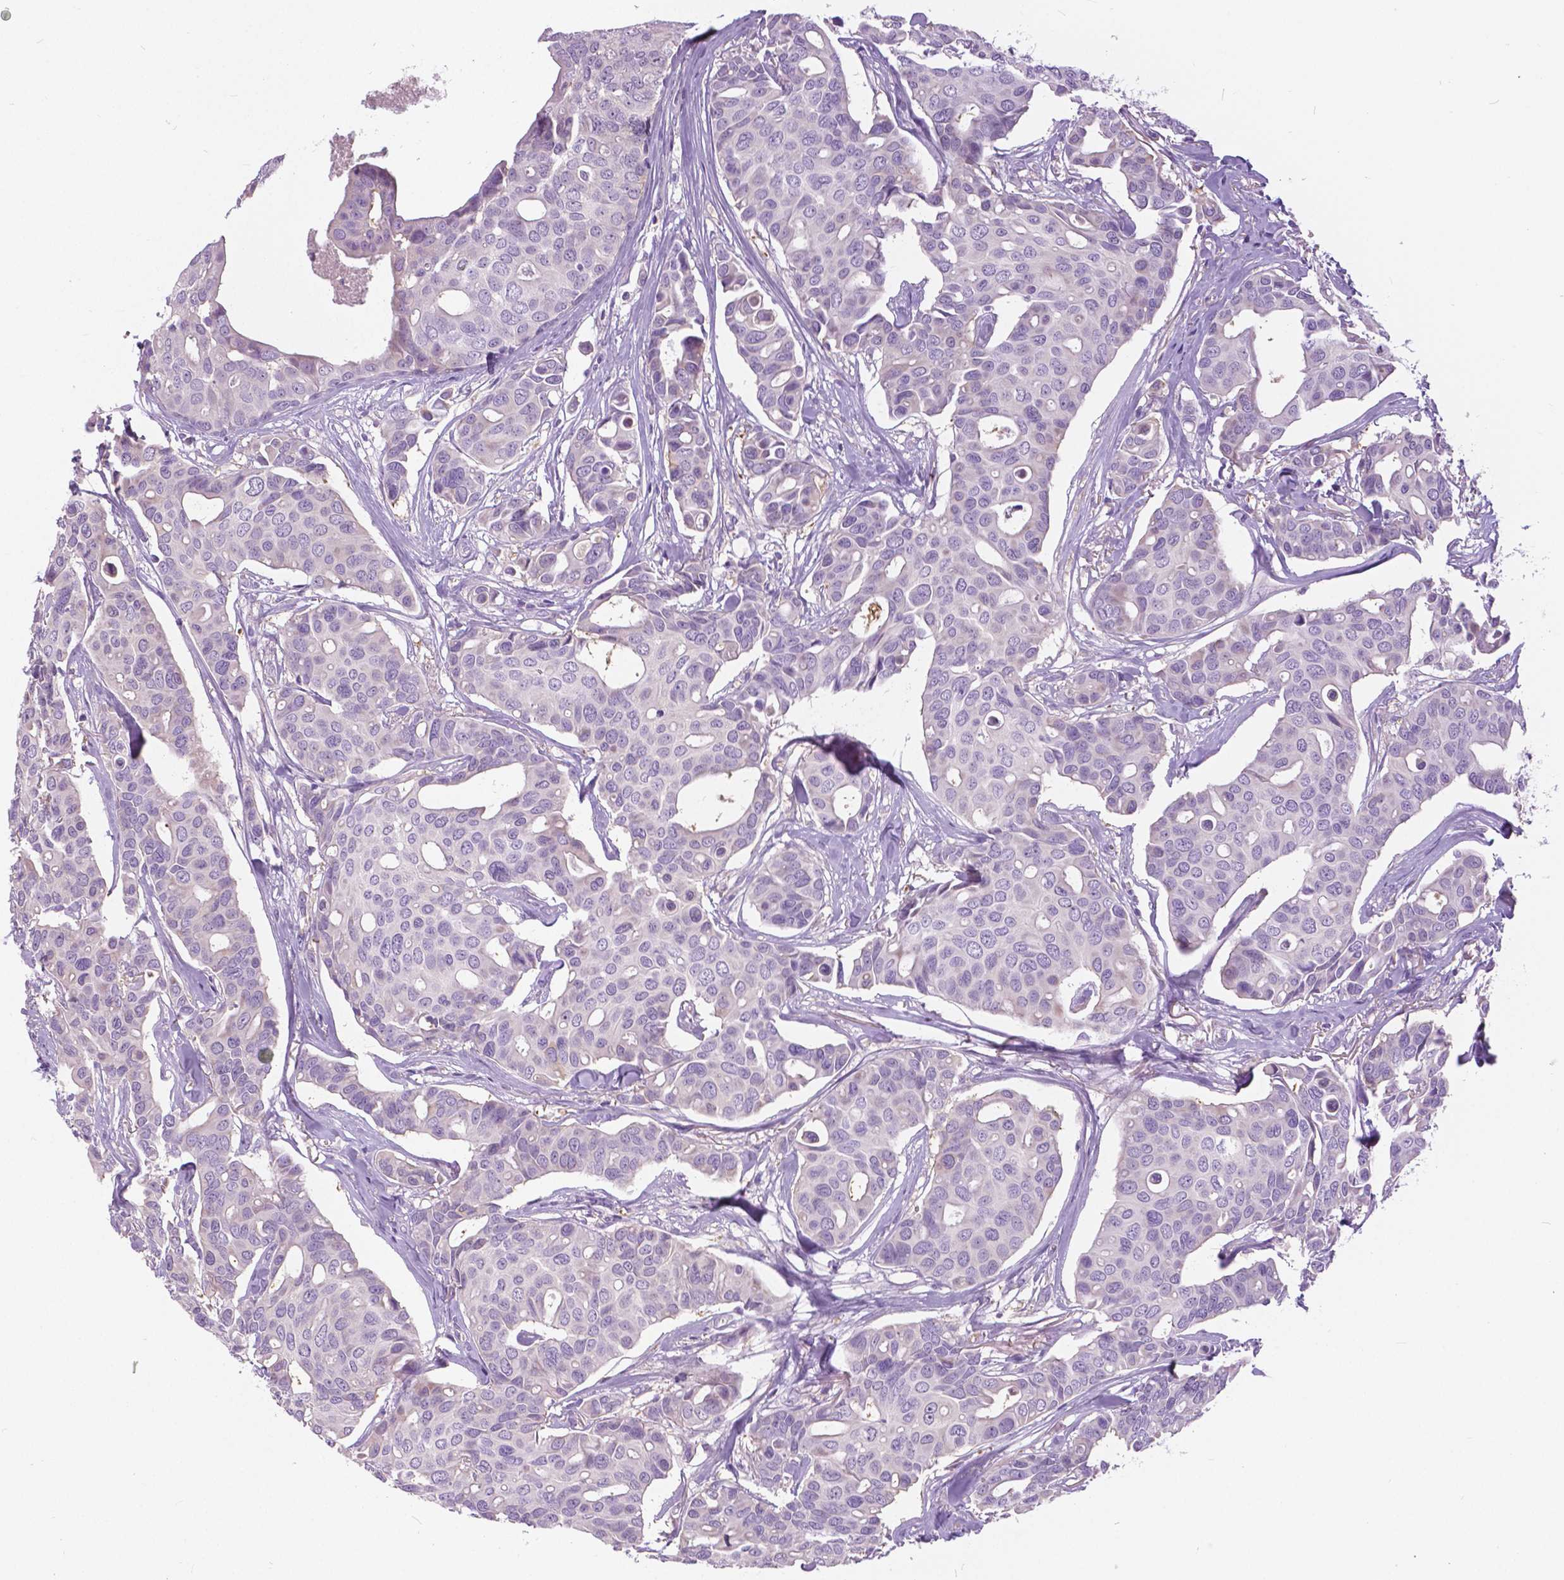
{"staining": {"intensity": "negative", "quantity": "none", "location": "none"}, "tissue": "breast cancer", "cell_type": "Tumor cells", "image_type": "cancer", "snomed": [{"axis": "morphology", "description": "Duct carcinoma"}, {"axis": "topography", "description": "Breast"}], "caption": "This is an immunohistochemistry (IHC) histopathology image of intraductal carcinoma (breast). There is no expression in tumor cells.", "gene": "TP53TG5", "patient": {"sex": "female", "age": 54}}